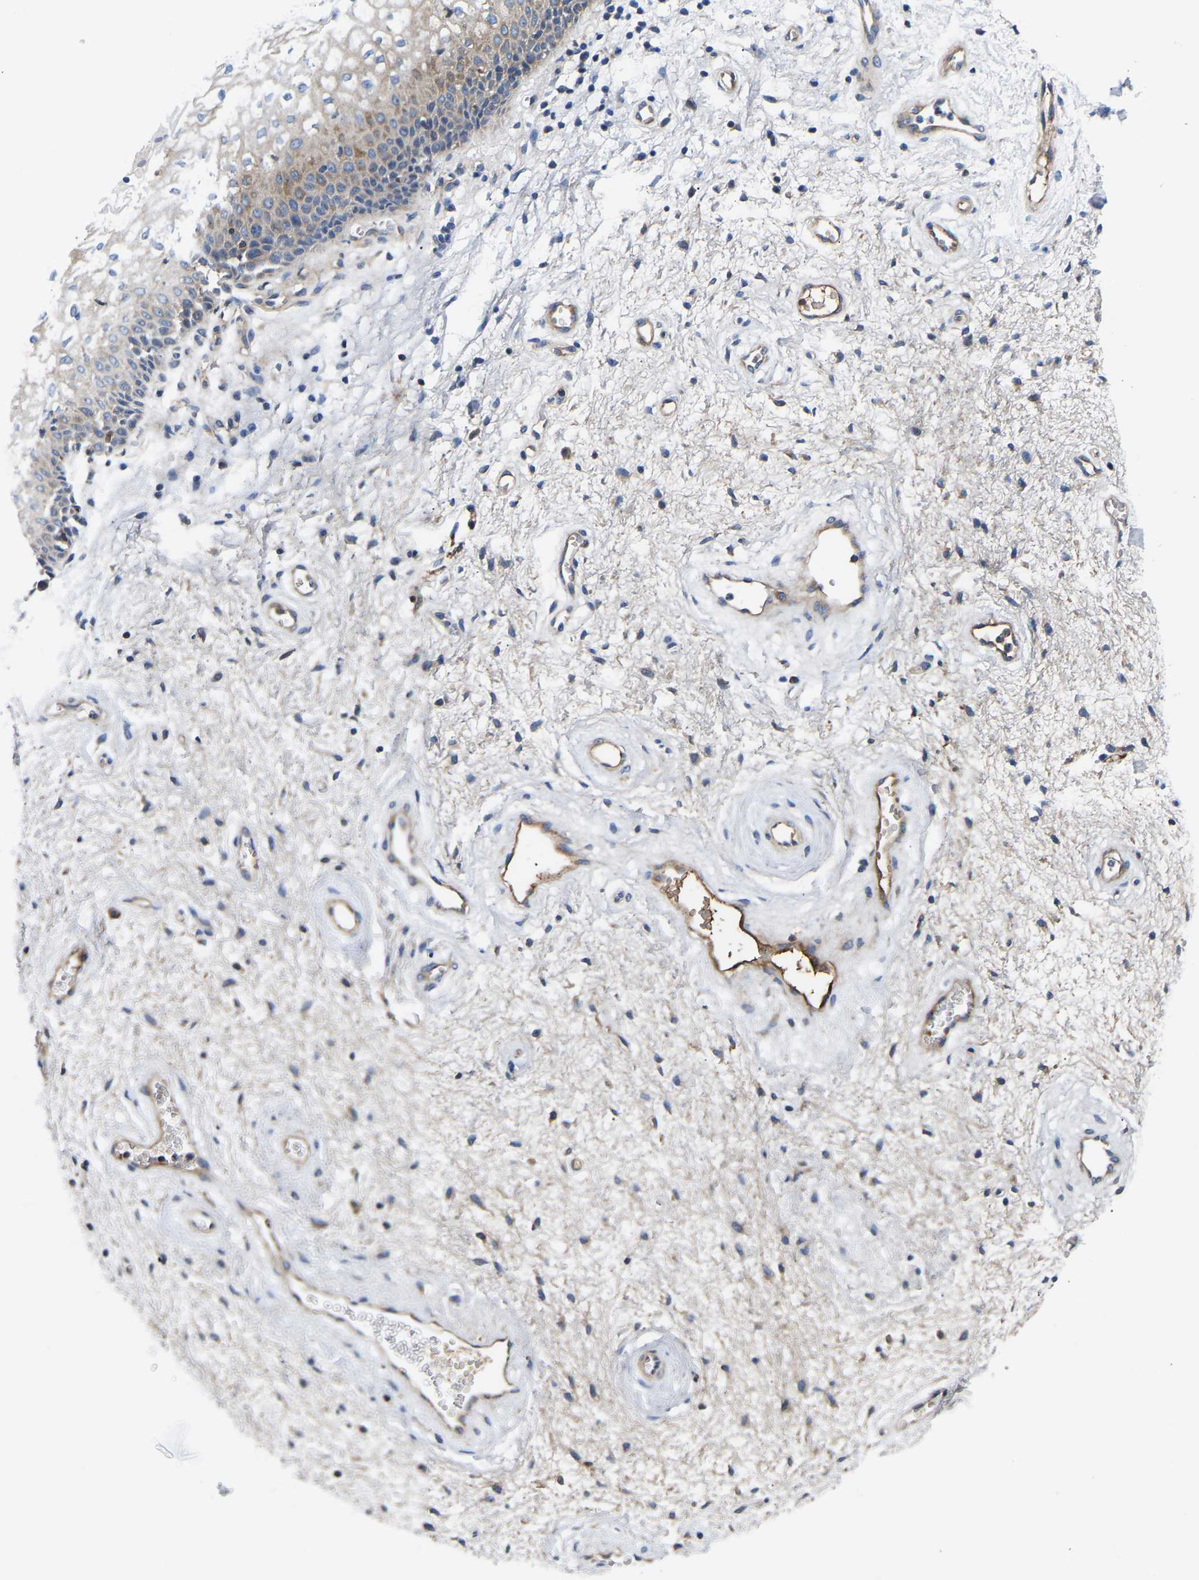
{"staining": {"intensity": "weak", "quantity": "<25%", "location": "cytoplasmic/membranous"}, "tissue": "vagina", "cell_type": "Squamous epithelial cells", "image_type": "normal", "snomed": [{"axis": "morphology", "description": "Normal tissue, NOS"}, {"axis": "topography", "description": "Vagina"}], "caption": "IHC histopathology image of normal vagina: human vagina stained with DAB displays no significant protein positivity in squamous epithelial cells. The staining was performed using DAB (3,3'-diaminobenzidine) to visualize the protein expression in brown, while the nuclei were stained in blue with hematoxylin (Magnification: 20x).", "gene": "AIMP2", "patient": {"sex": "female", "age": 34}}